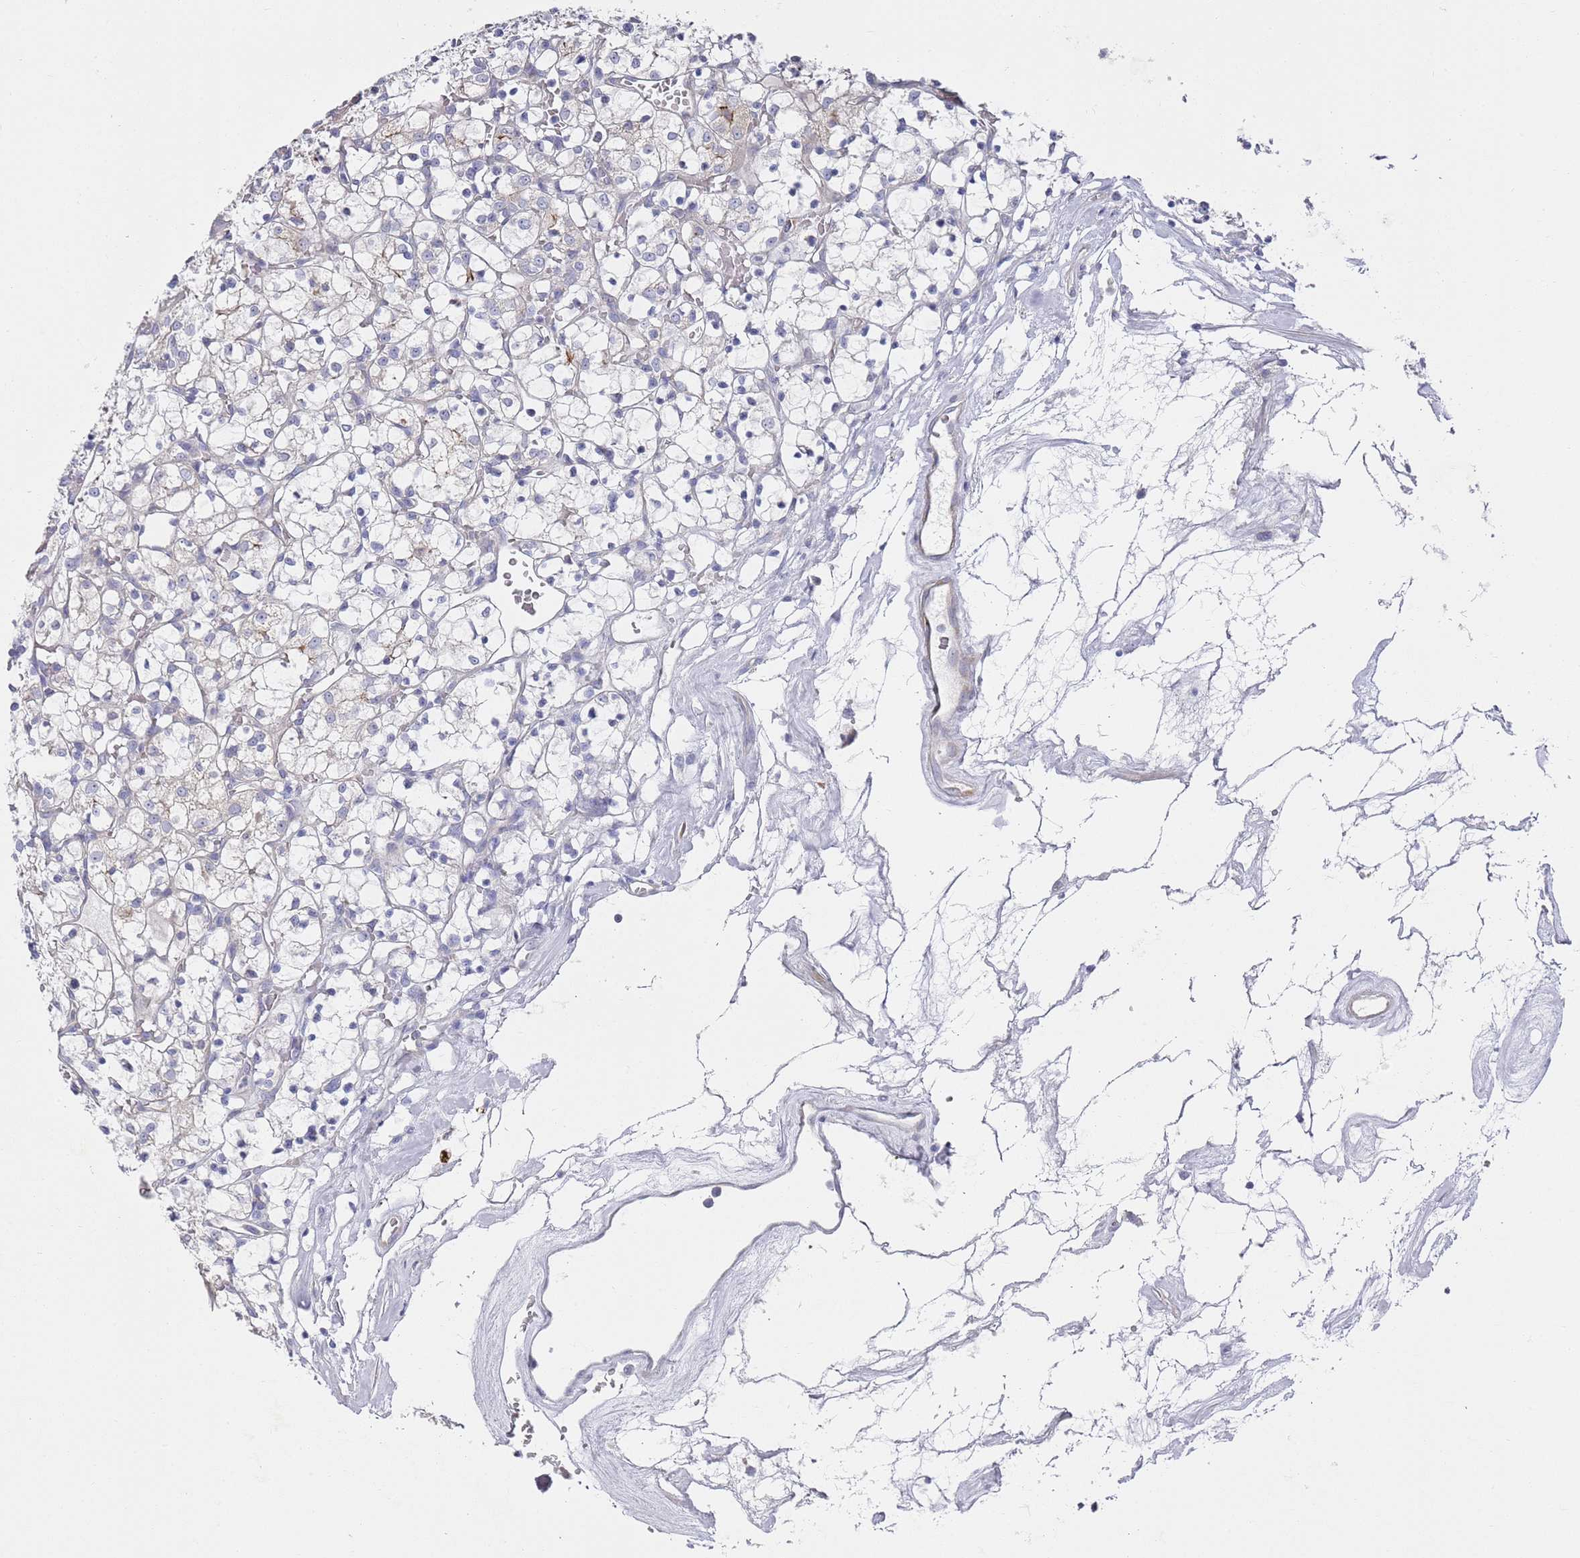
{"staining": {"intensity": "negative", "quantity": "none", "location": "none"}, "tissue": "renal cancer", "cell_type": "Tumor cells", "image_type": "cancer", "snomed": [{"axis": "morphology", "description": "Adenocarcinoma, NOS"}, {"axis": "topography", "description": "Kidney"}], "caption": "Renal cancer stained for a protein using immunohistochemistry (IHC) shows no staining tumor cells.", "gene": "SCAPER", "patient": {"sex": "female", "age": 69}}